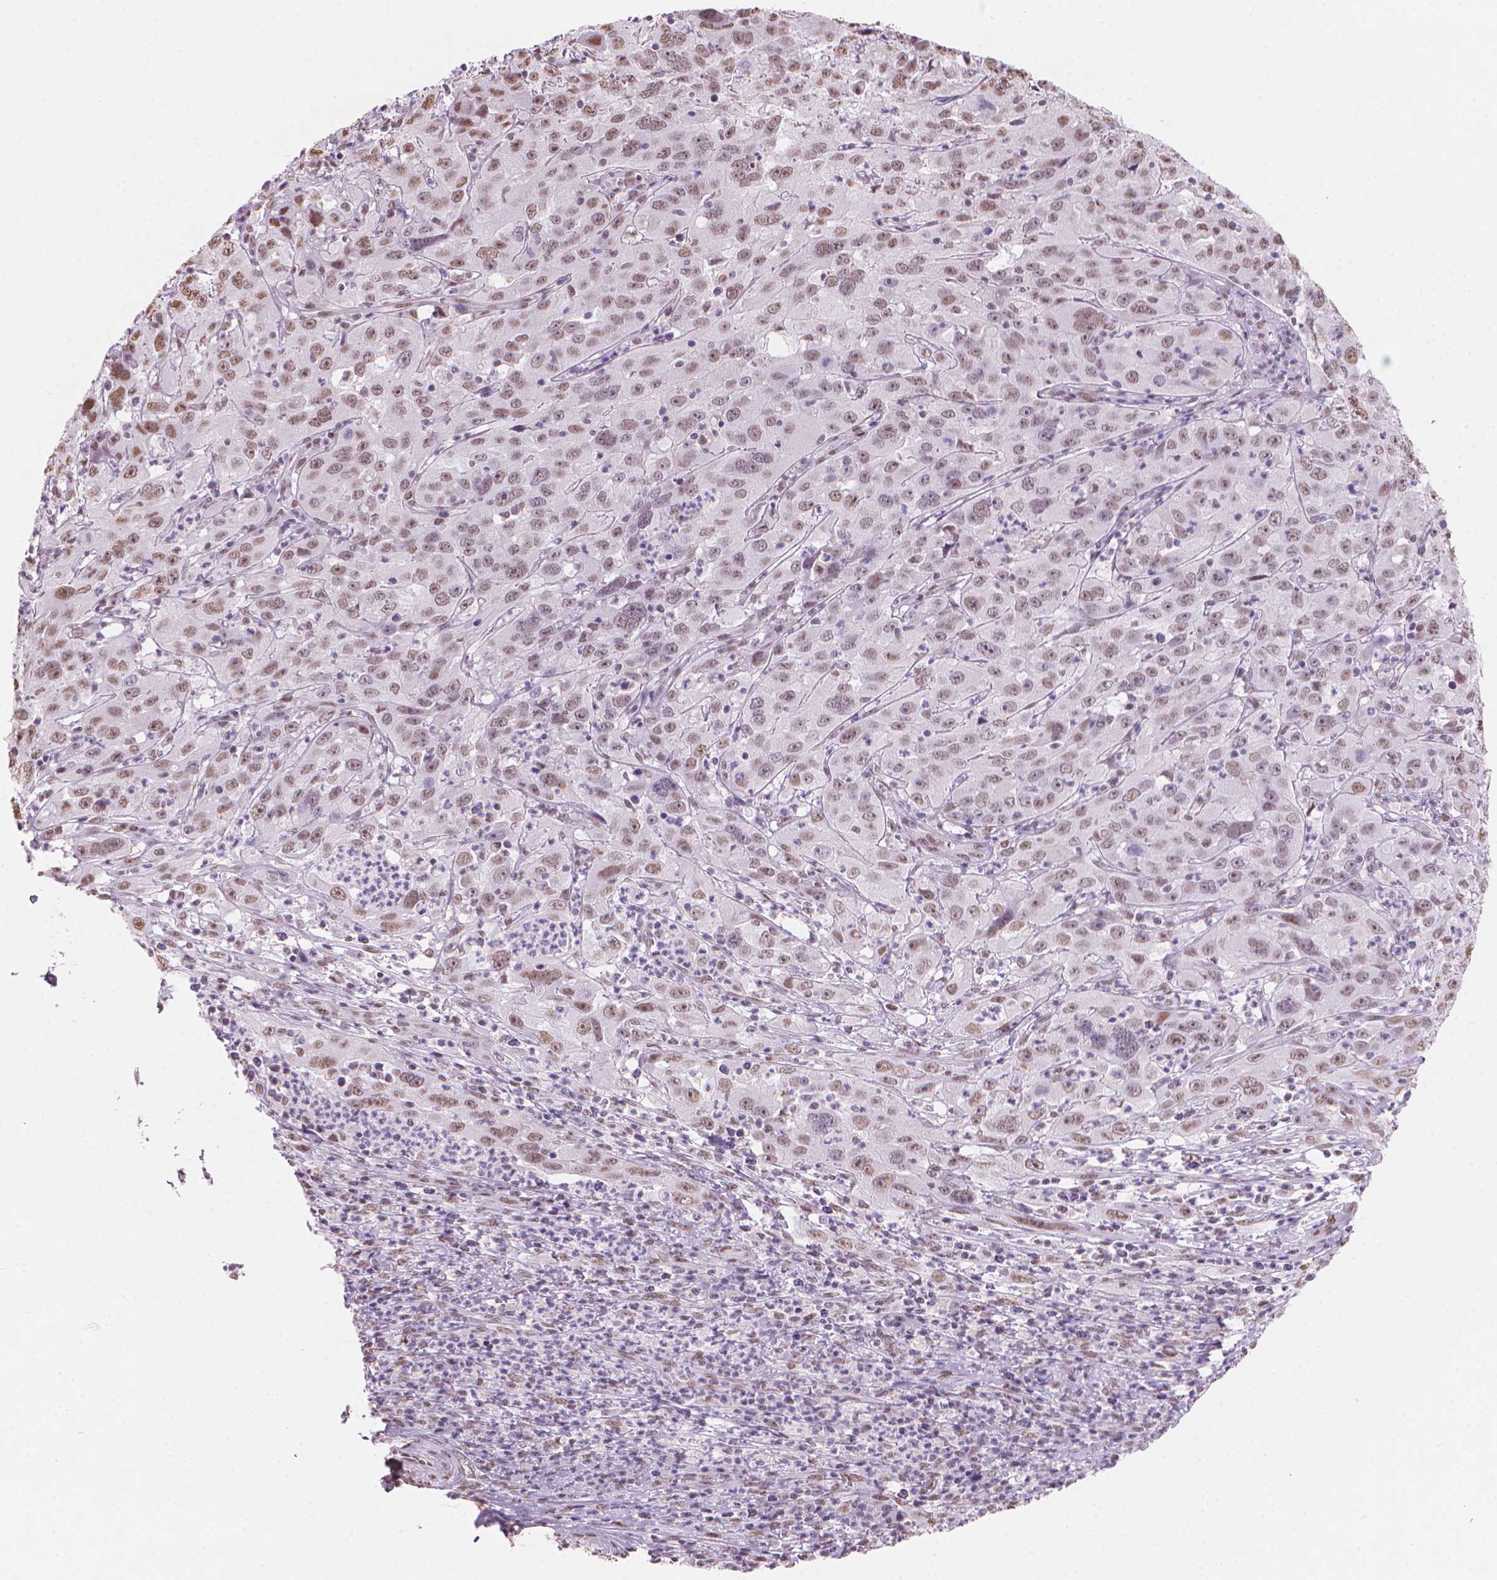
{"staining": {"intensity": "moderate", "quantity": ">75%", "location": "nuclear"}, "tissue": "cervical cancer", "cell_type": "Tumor cells", "image_type": "cancer", "snomed": [{"axis": "morphology", "description": "Squamous cell carcinoma, NOS"}, {"axis": "topography", "description": "Cervix"}], "caption": "This photomicrograph exhibits IHC staining of cervical squamous cell carcinoma, with medium moderate nuclear positivity in about >75% of tumor cells.", "gene": "PIAS2", "patient": {"sex": "female", "age": 32}}